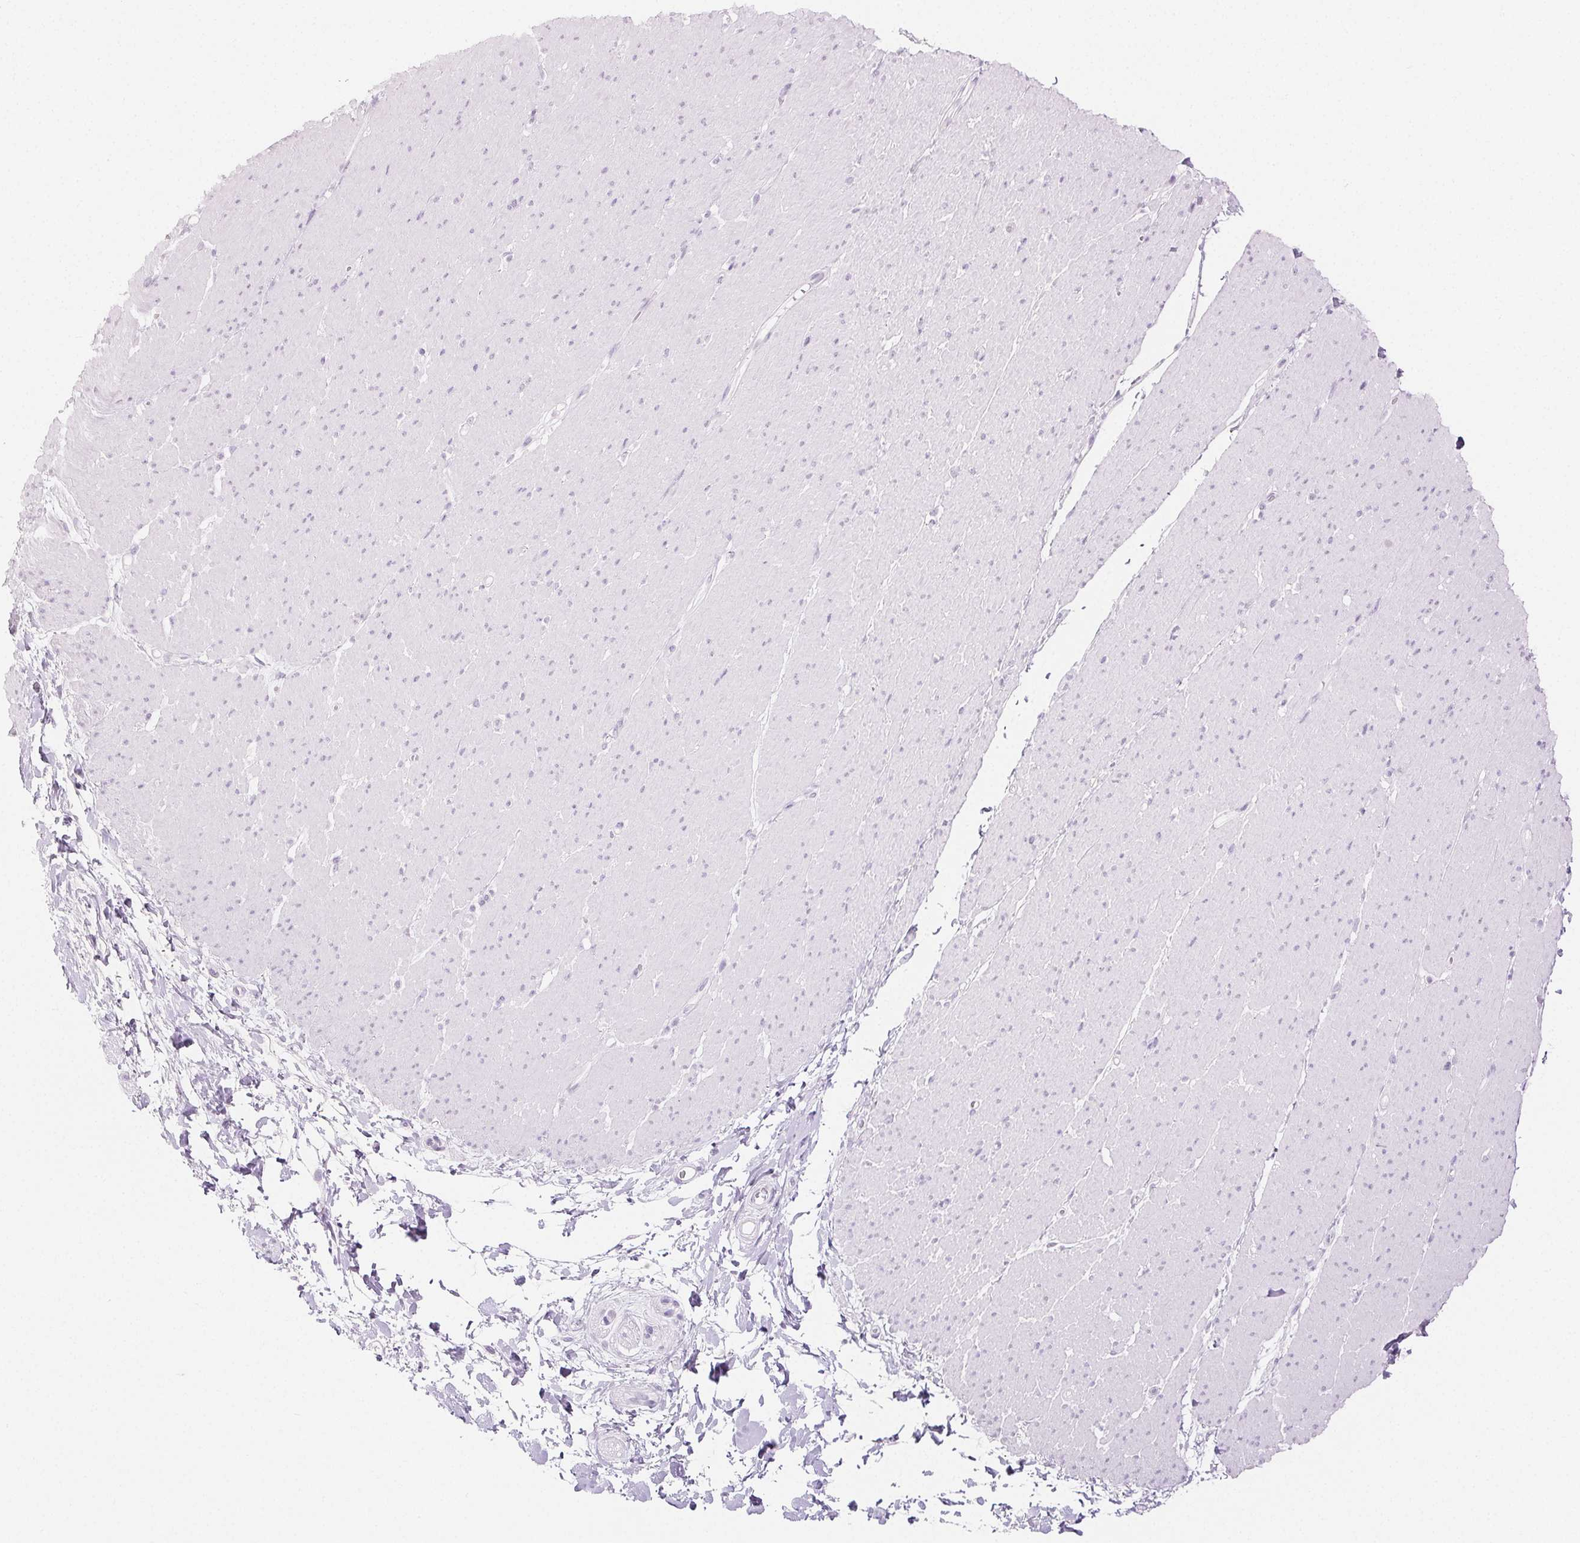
{"staining": {"intensity": "negative", "quantity": "none", "location": "none"}, "tissue": "smooth muscle", "cell_type": "Smooth muscle cells", "image_type": "normal", "snomed": [{"axis": "morphology", "description": "Normal tissue, NOS"}, {"axis": "topography", "description": "Smooth muscle"}, {"axis": "topography", "description": "Rectum"}], "caption": "High power microscopy photomicrograph of an IHC photomicrograph of benign smooth muscle, revealing no significant expression in smooth muscle cells.", "gene": "SPRR3", "patient": {"sex": "male", "age": 53}}